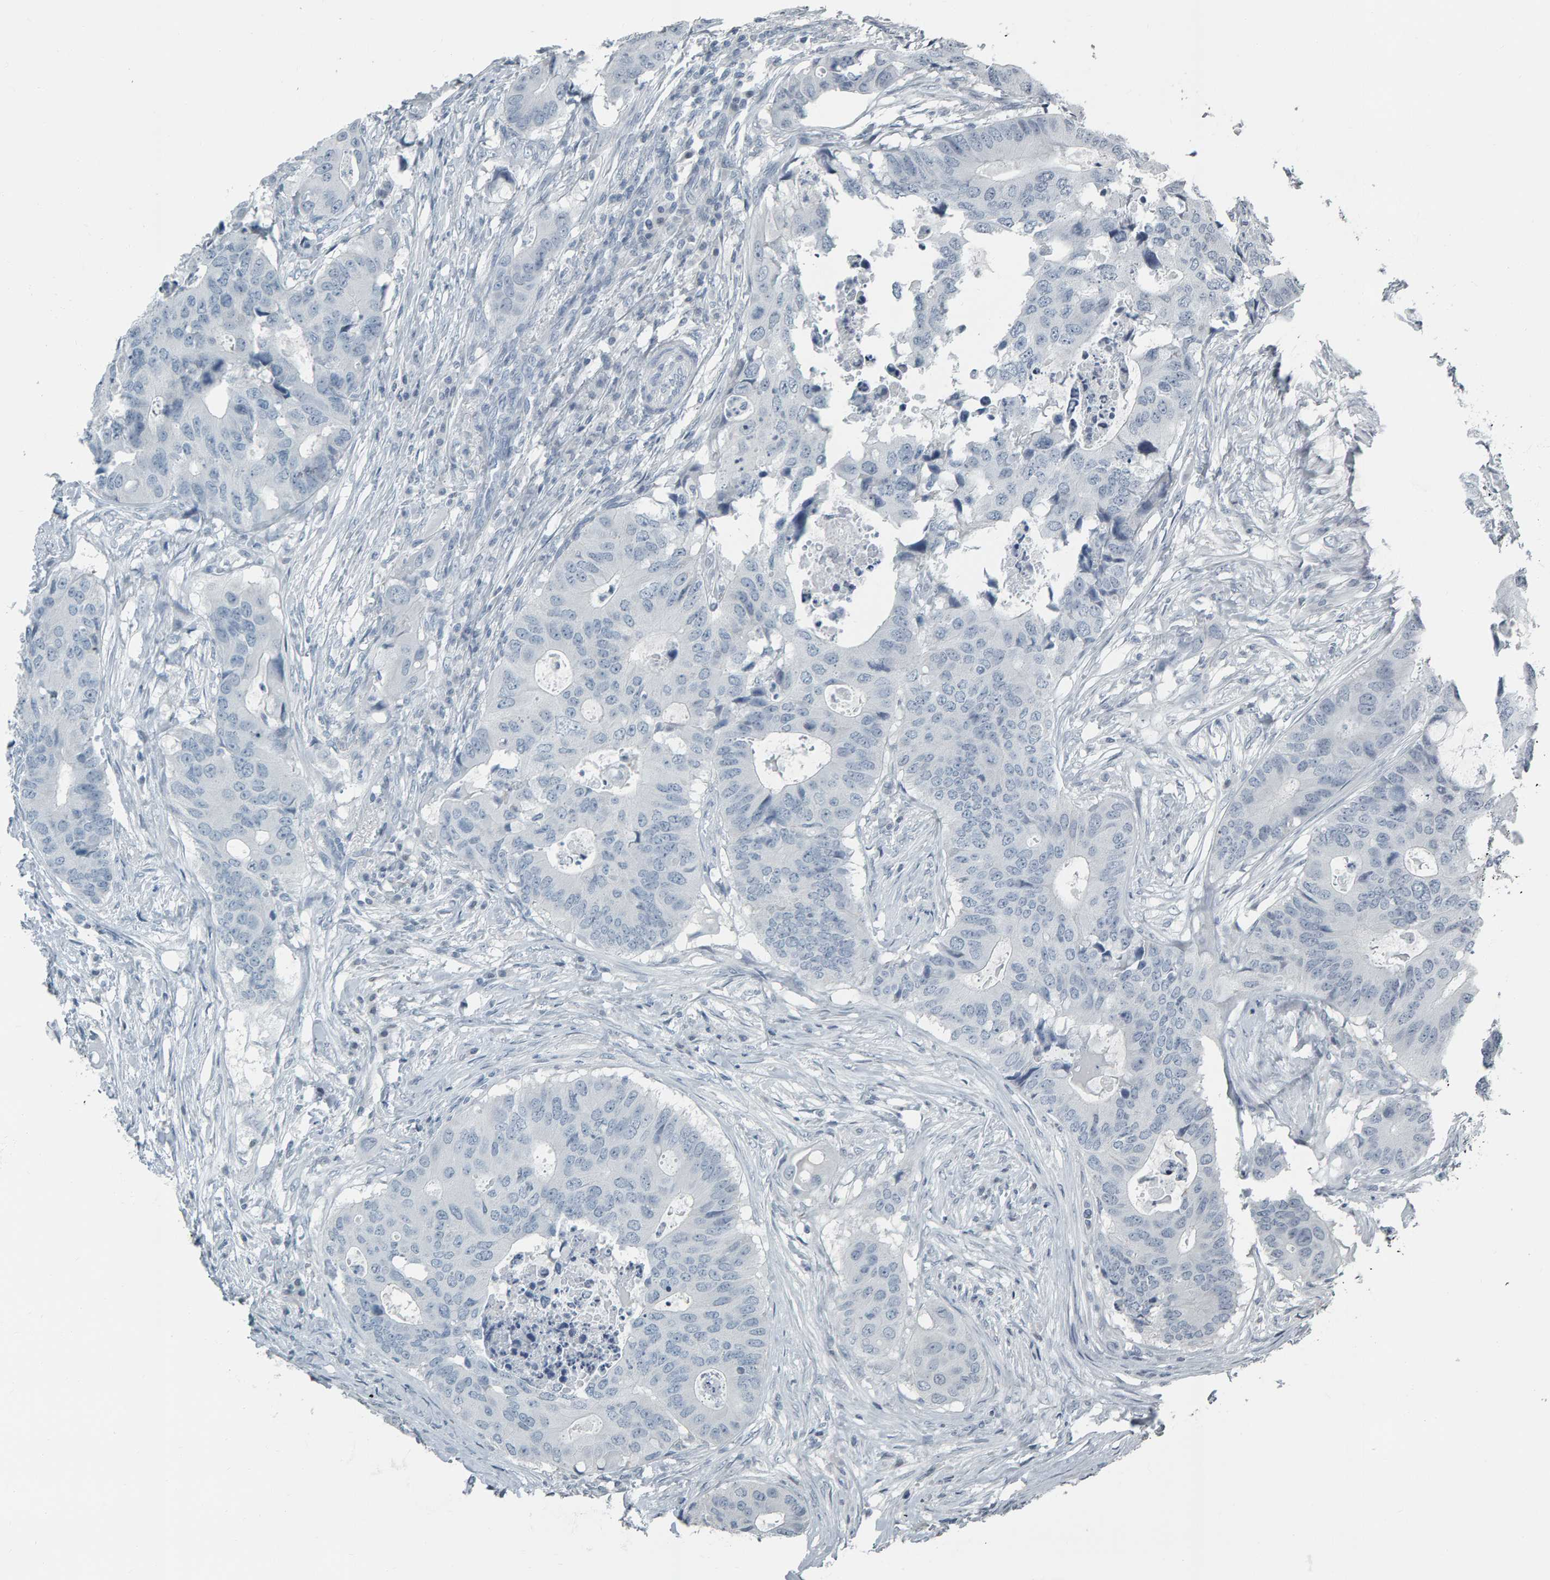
{"staining": {"intensity": "negative", "quantity": "none", "location": "none"}, "tissue": "colorectal cancer", "cell_type": "Tumor cells", "image_type": "cancer", "snomed": [{"axis": "morphology", "description": "Adenocarcinoma, NOS"}, {"axis": "topography", "description": "Colon"}], "caption": "This is an IHC image of human colorectal cancer. There is no expression in tumor cells.", "gene": "PYY", "patient": {"sex": "male", "age": 71}}